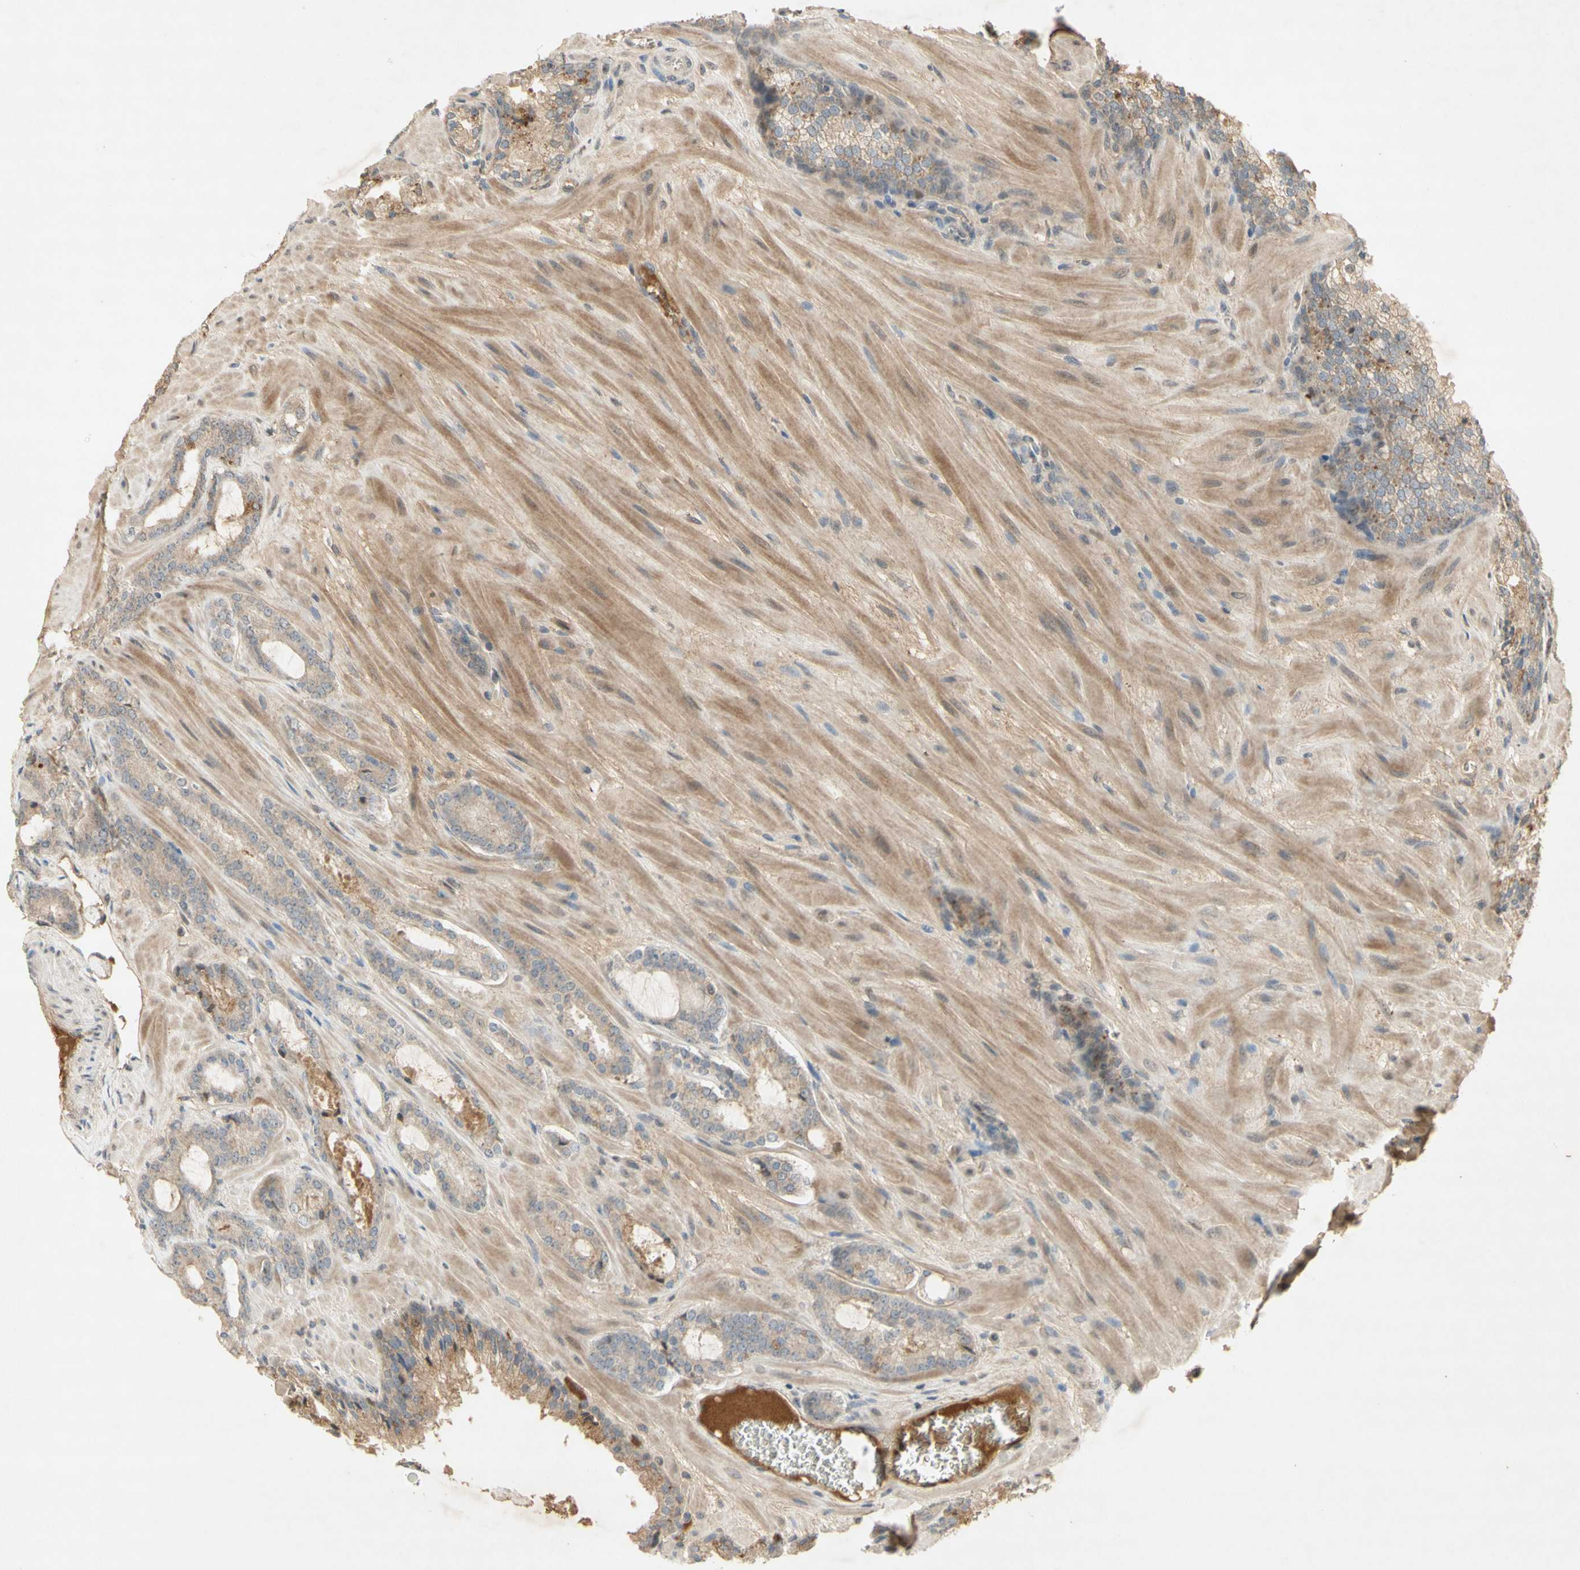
{"staining": {"intensity": "weak", "quantity": "25%-75%", "location": "cytoplasmic/membranous"}, "tissue": "prostate cancer", "cell_type": "Tumor cells", "image_type": "cancer", "snomed": [{"axis": "morphology", "description": "Adenocarcinoma, Low grade"}, {"axis": "topography", "description": "Prostate"}], "caption": "Immunohistochemical staining of adenocarcinoma (low-grade) (prostate) exhibits low levels of weak cytoplasmic/membranous positivity in approximately 25%-75% of tumor cells.", "gene": "NRG4", "patient": {"sex": "male", "age": 63}}